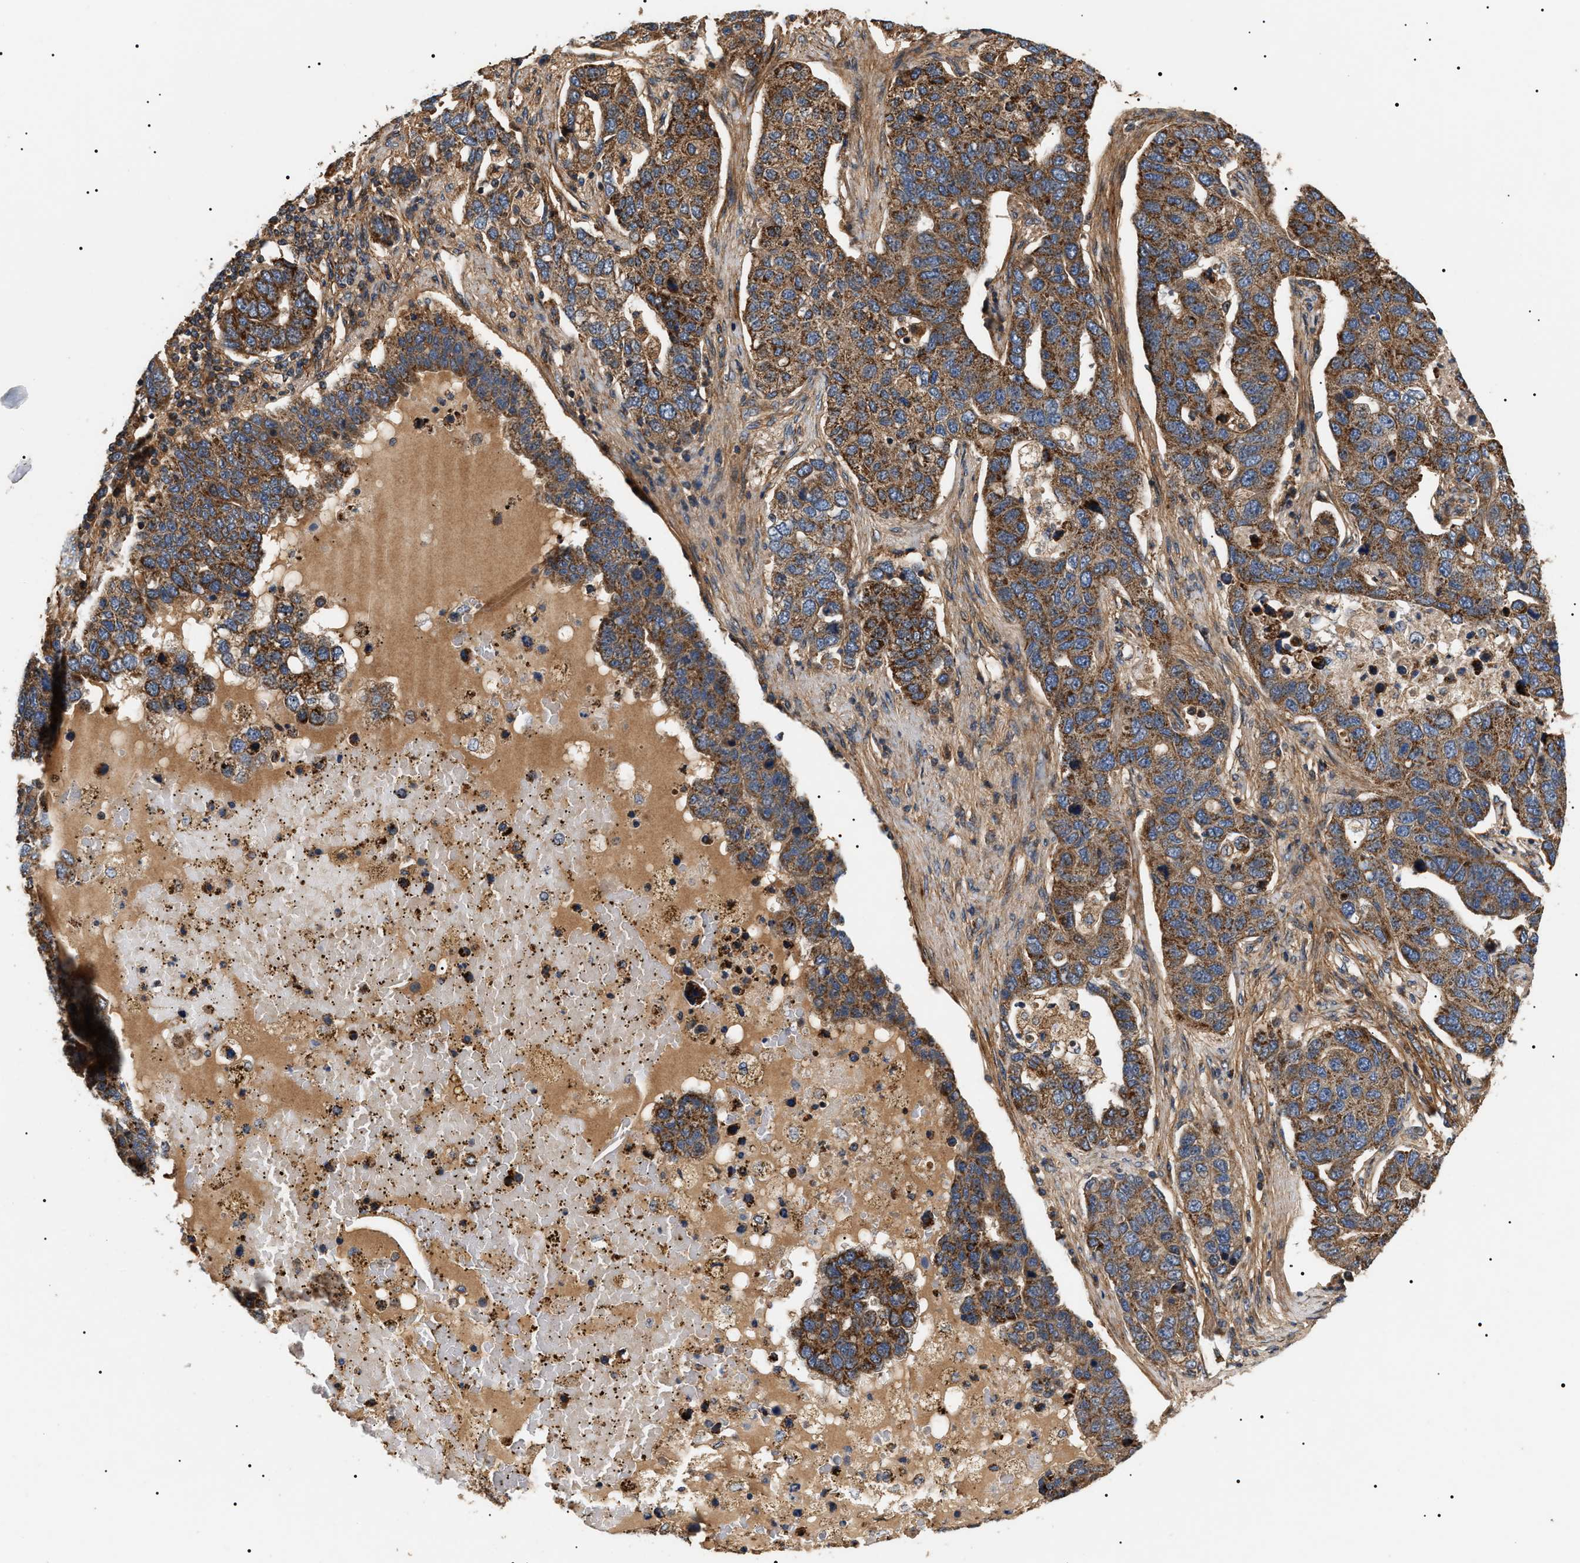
{"staining": {"intensity": "strong", "quantity": ">75%", "location": "cytoplasmic/membranous"}, "tissue": "pancreatic cancer", "cell_type": "Tumor cells", "image_type": "cancer", "snomed": [{"axis": "morphology", "description": "Adenocarcinoma, NOS"}, {"axis": "topography", "description": "Pancreas"}], "caption": "Immunohistochemical staining of human pancreatic cancer (adenocarcinoma) demonstrates strong cytoplasmic/membranous protein staining in approximately >75% of tumor cells.", "gene": "ZBTB26", "patient": {"sex": "female", "age": 61}}